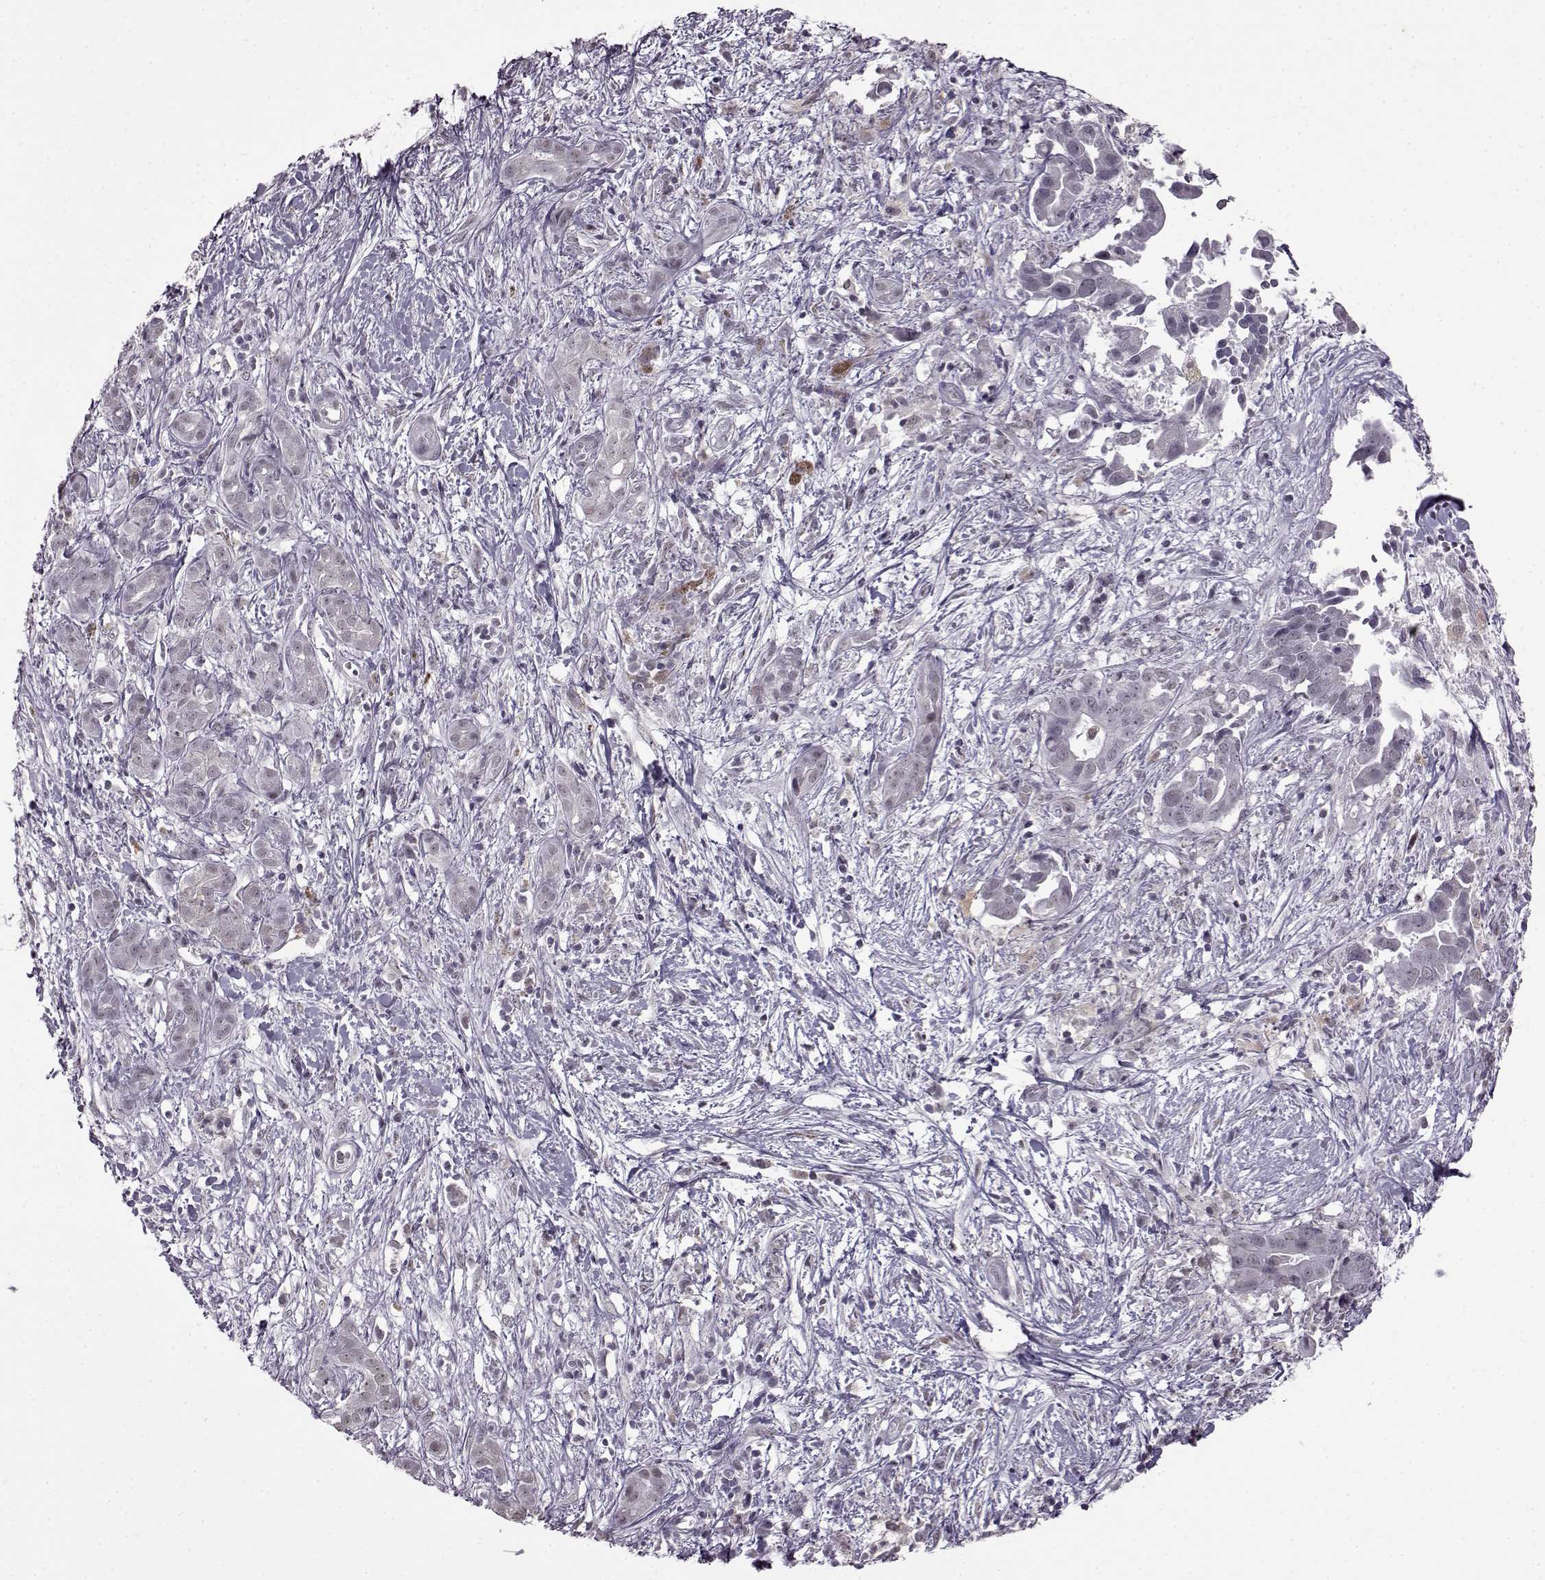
{"staining": {"intensity": "negative", "quantity": "none", "location": "none"}, "tissue": "pancreatic cancer", "cell_type": "Tumor cells", "image_type": "cancer", "snomed": [{"axis": "morphology", "description": "Adenocarcinoma, NOS"}, {"axis": "topography", "description": "Pancreas"}], "caption": "Immunohistochemistry image of neoplastic tissue: human pancreatic cancer (adenocarcinoma) stained with DAB demonstrates no significant protein positivity in tumor cells.", "gene": "SLC28A2", "patient": {"sex": "male", "age": 61}}